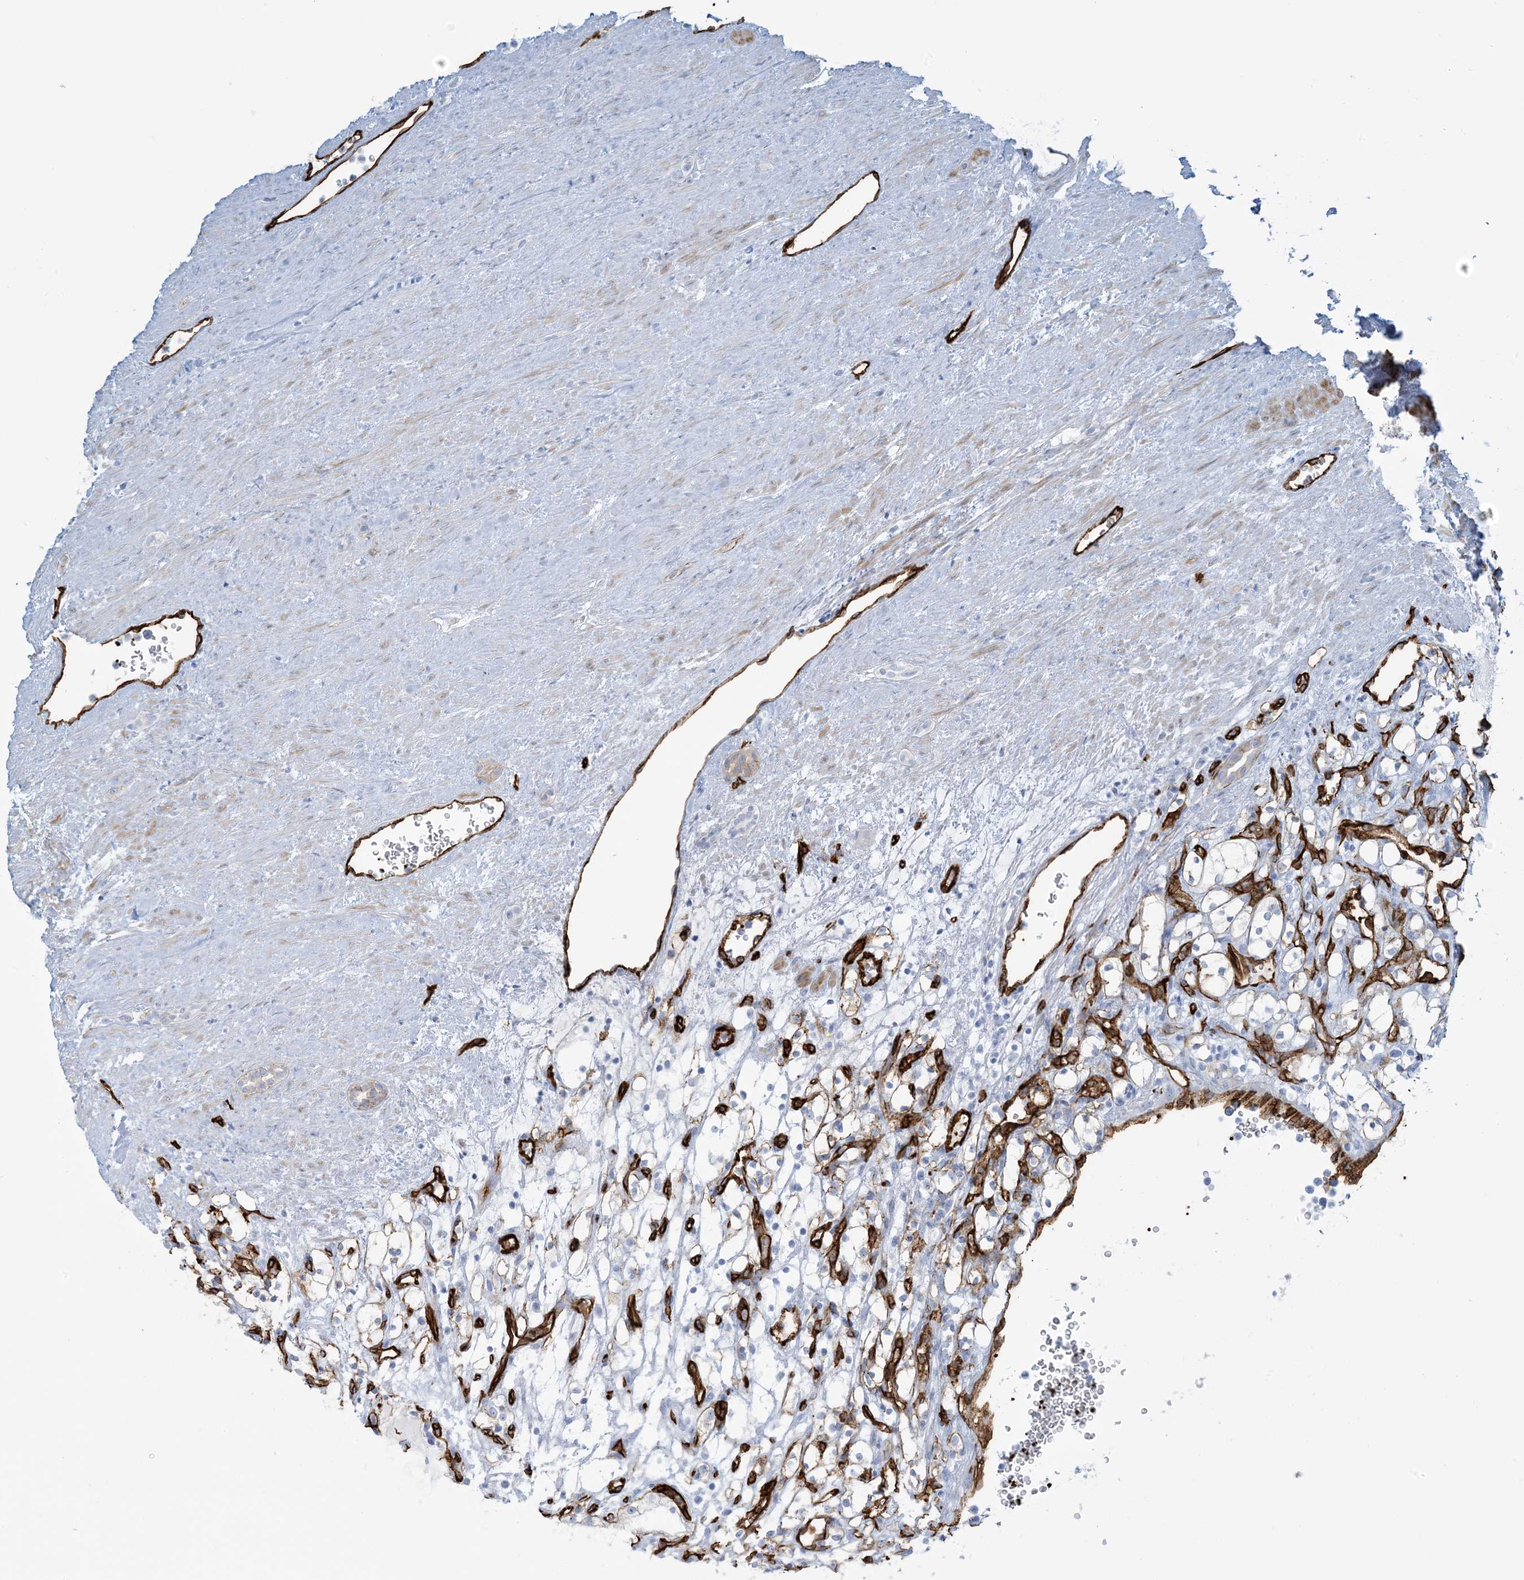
{"staining": {"intensity": "negative", "quantity": "none", "location": "none"}, "tissue": "renal cancer", "cell_type": "Tumor cells", "image_type": "cancer", "snomed": [{"axis": "morphology", "description": "Adenocarcinoma, NOS"}, {"axis": "topography", "description": "Kidney"}], "caption": "Image shows no protein staining in tumor cells of renal cancer tissue.", "gene": "EPS8L3", "patient": {"sex": "female", "age": 69}}